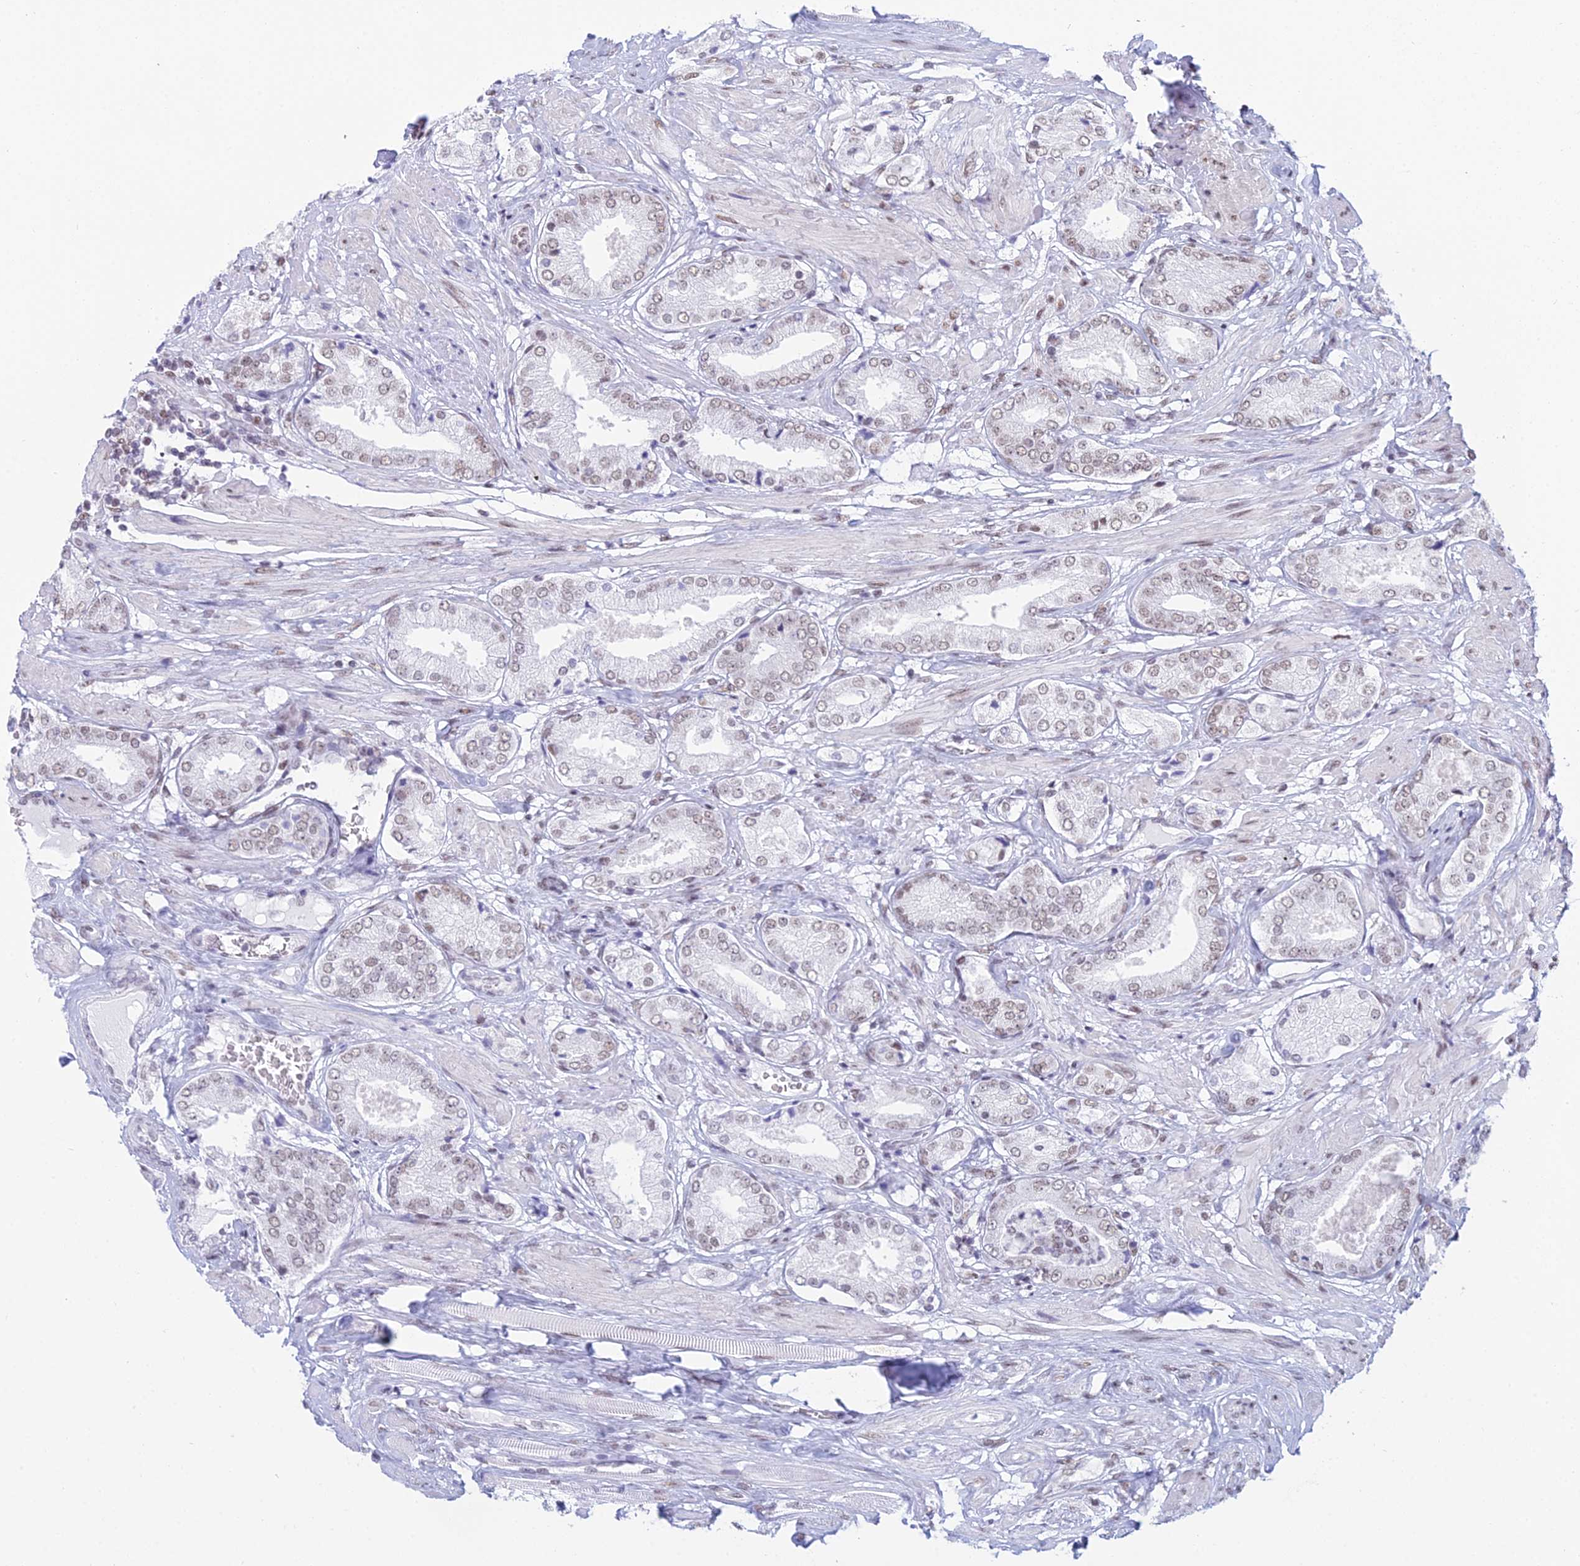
{"staining": {"intensity": "weak", "quantity": "25%-75%", "location": "nuclear"}, "tissue": "prostate cancer", "cell_type": "Tumor cells", "image_type": "cancer", "snomed": [{"axis": "morphology", "description": "Adenocarcinoma, High grade"}, {"axis": "topography", "description": "Prostate and seminal vesicle, NOS"}], "caption": "Prostate cancer (adenocarcinoma (high-grade)) was stained to show a protein in brown. There is low levels of weak nuclear expression in approximately 25%-75% of tumor cells.", "gene": "CDC26", "patient": {"sex": "male", "age": 64}}